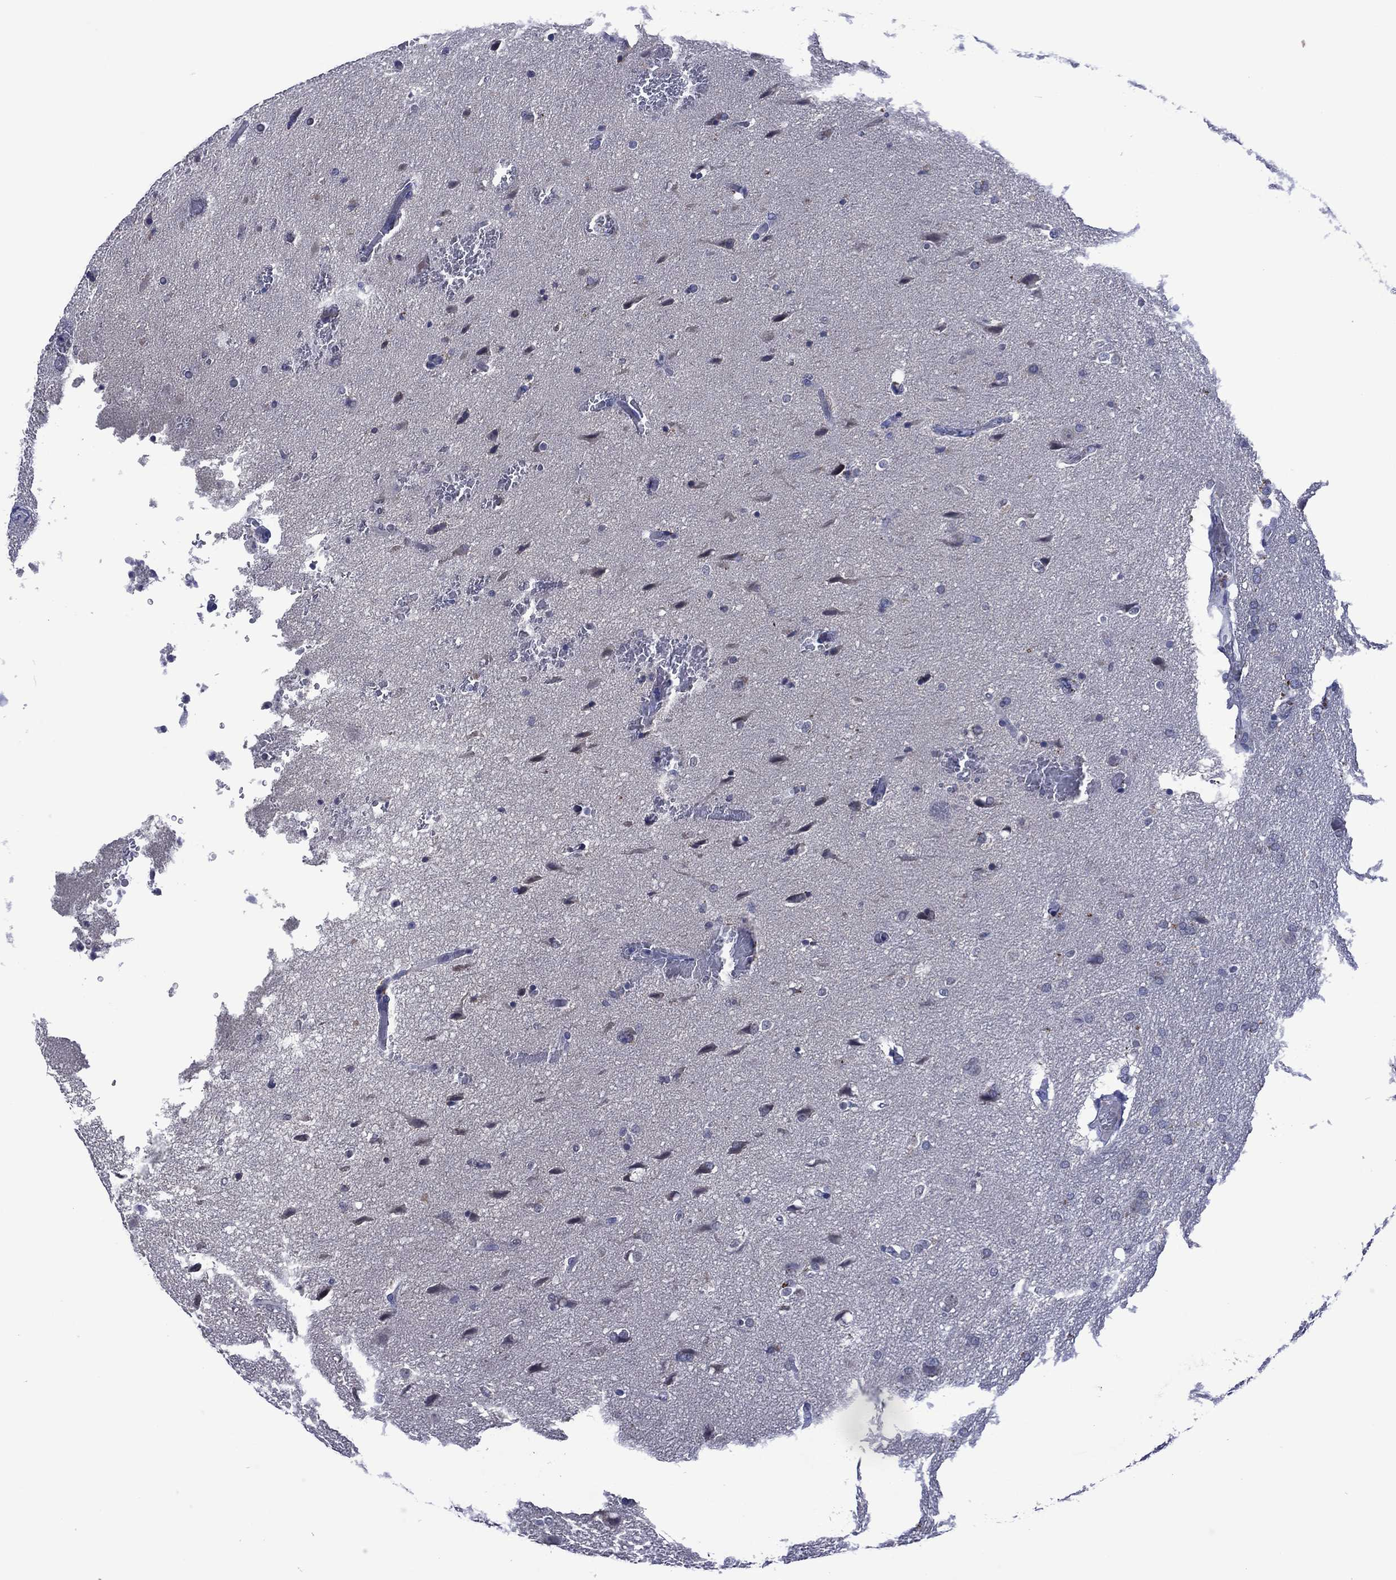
{"staining": {"intensity": "negative", "quantity": "none", "location": "none"}, "tissue": "glioma", "cell_type": "Tumor cells", "image_type": "cancer", "snomed": [{"axis": "morphology", "description": "Glioma, malignant, Low grade"}, {"axis": "topography", "description": "Brain"}], "caption": "Tumor cells are negative for brown protein staining in glioma.", "gene": "ASB10", "patient": {"sex": "female", "age": 32}}